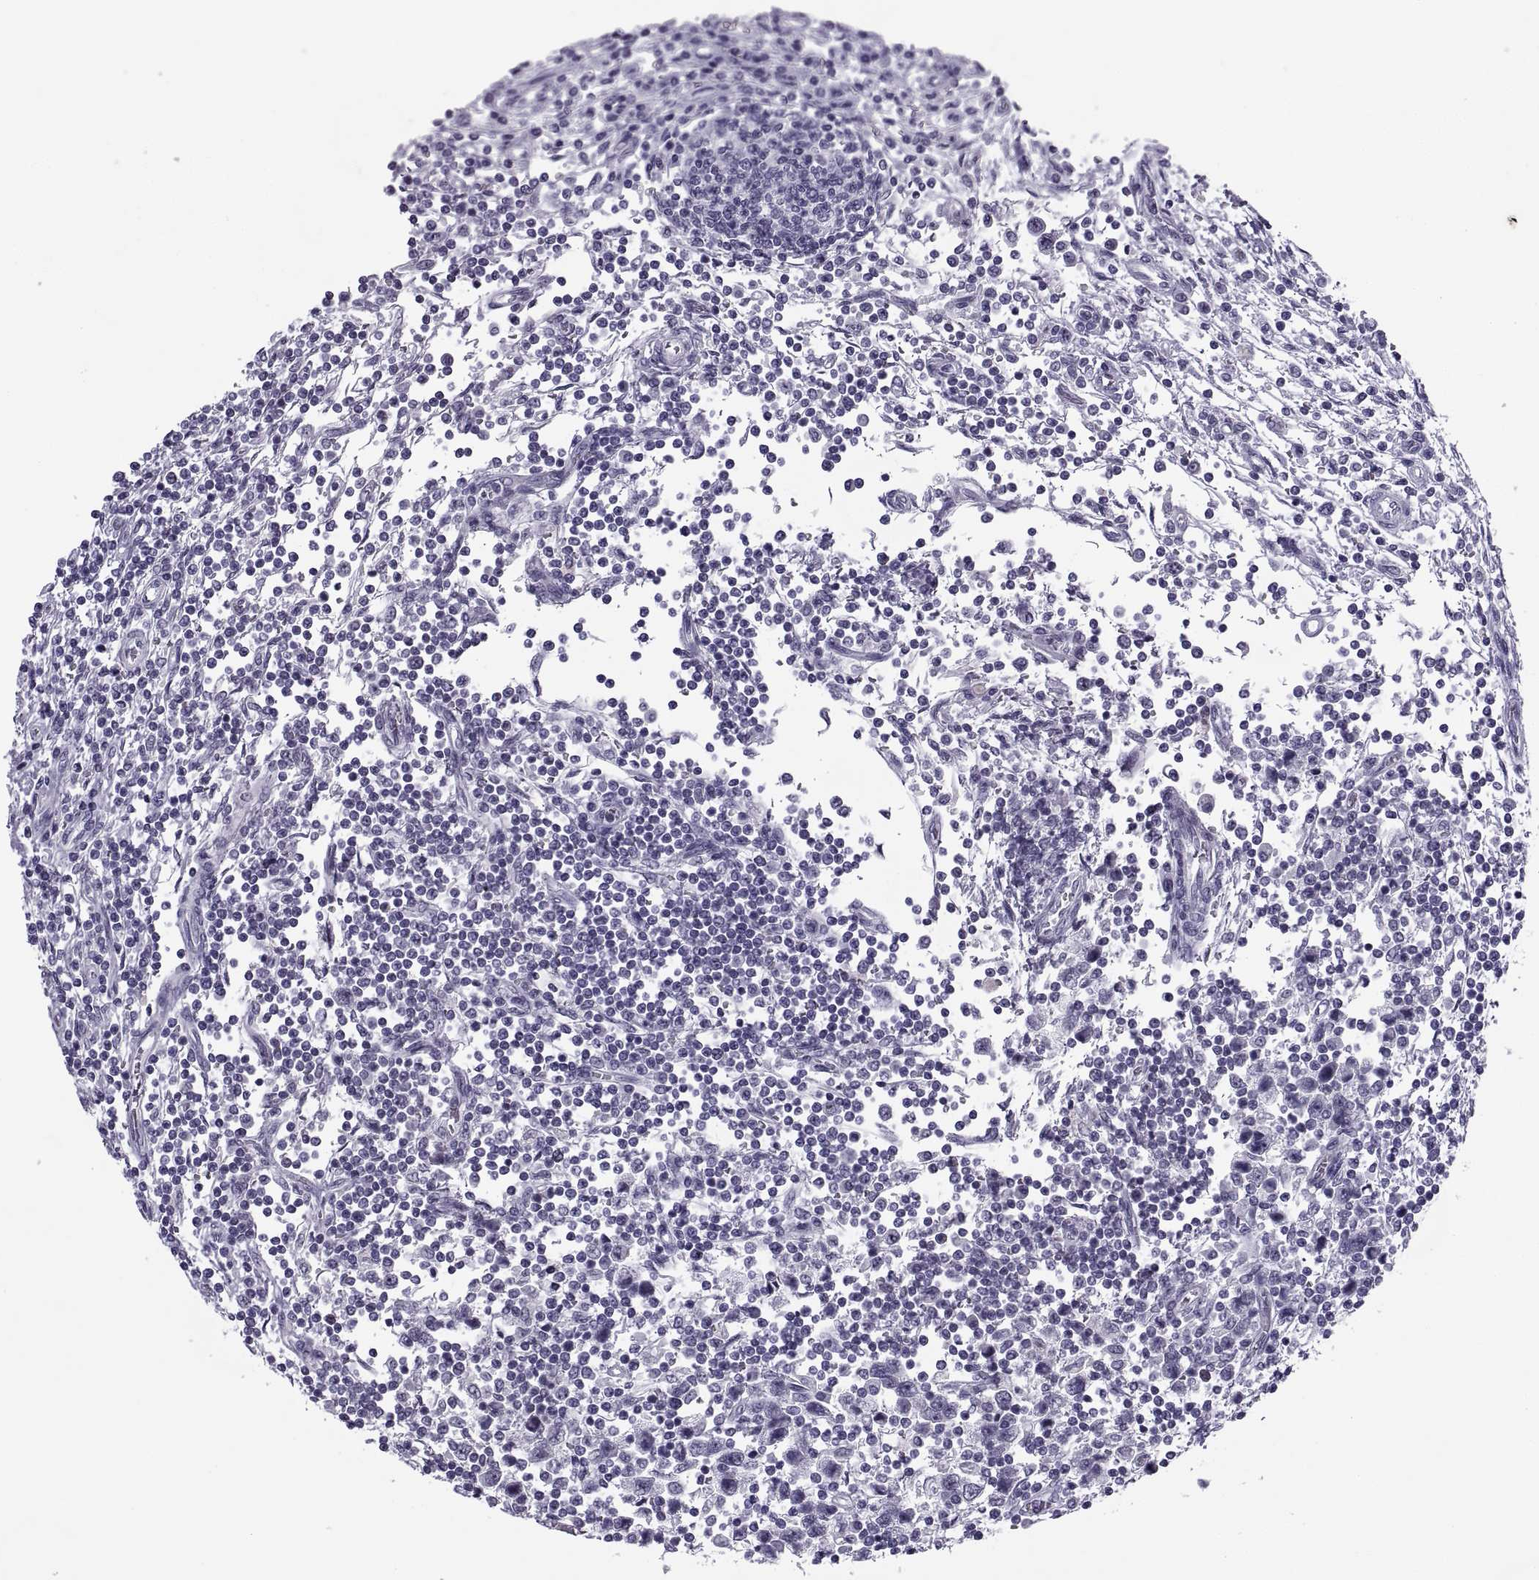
{"staining": {"intensity": "negative", "quantity": "none", "location": "none"}, "tissue": "testis cancer", "cell_type": "Tumor cells", "image_type": "cancer", "snomed": [{"axis": "morphology", "description": "Seminoma, NOS"}, {"axis": "topography", "description": "Testis"}], "caption": "Testis seminoma was stained to show a protein in brown. There is no significant expression in tumor cells.", "gene": "TBC1D3G", "patient": {"sex": "male", "age": 34}}